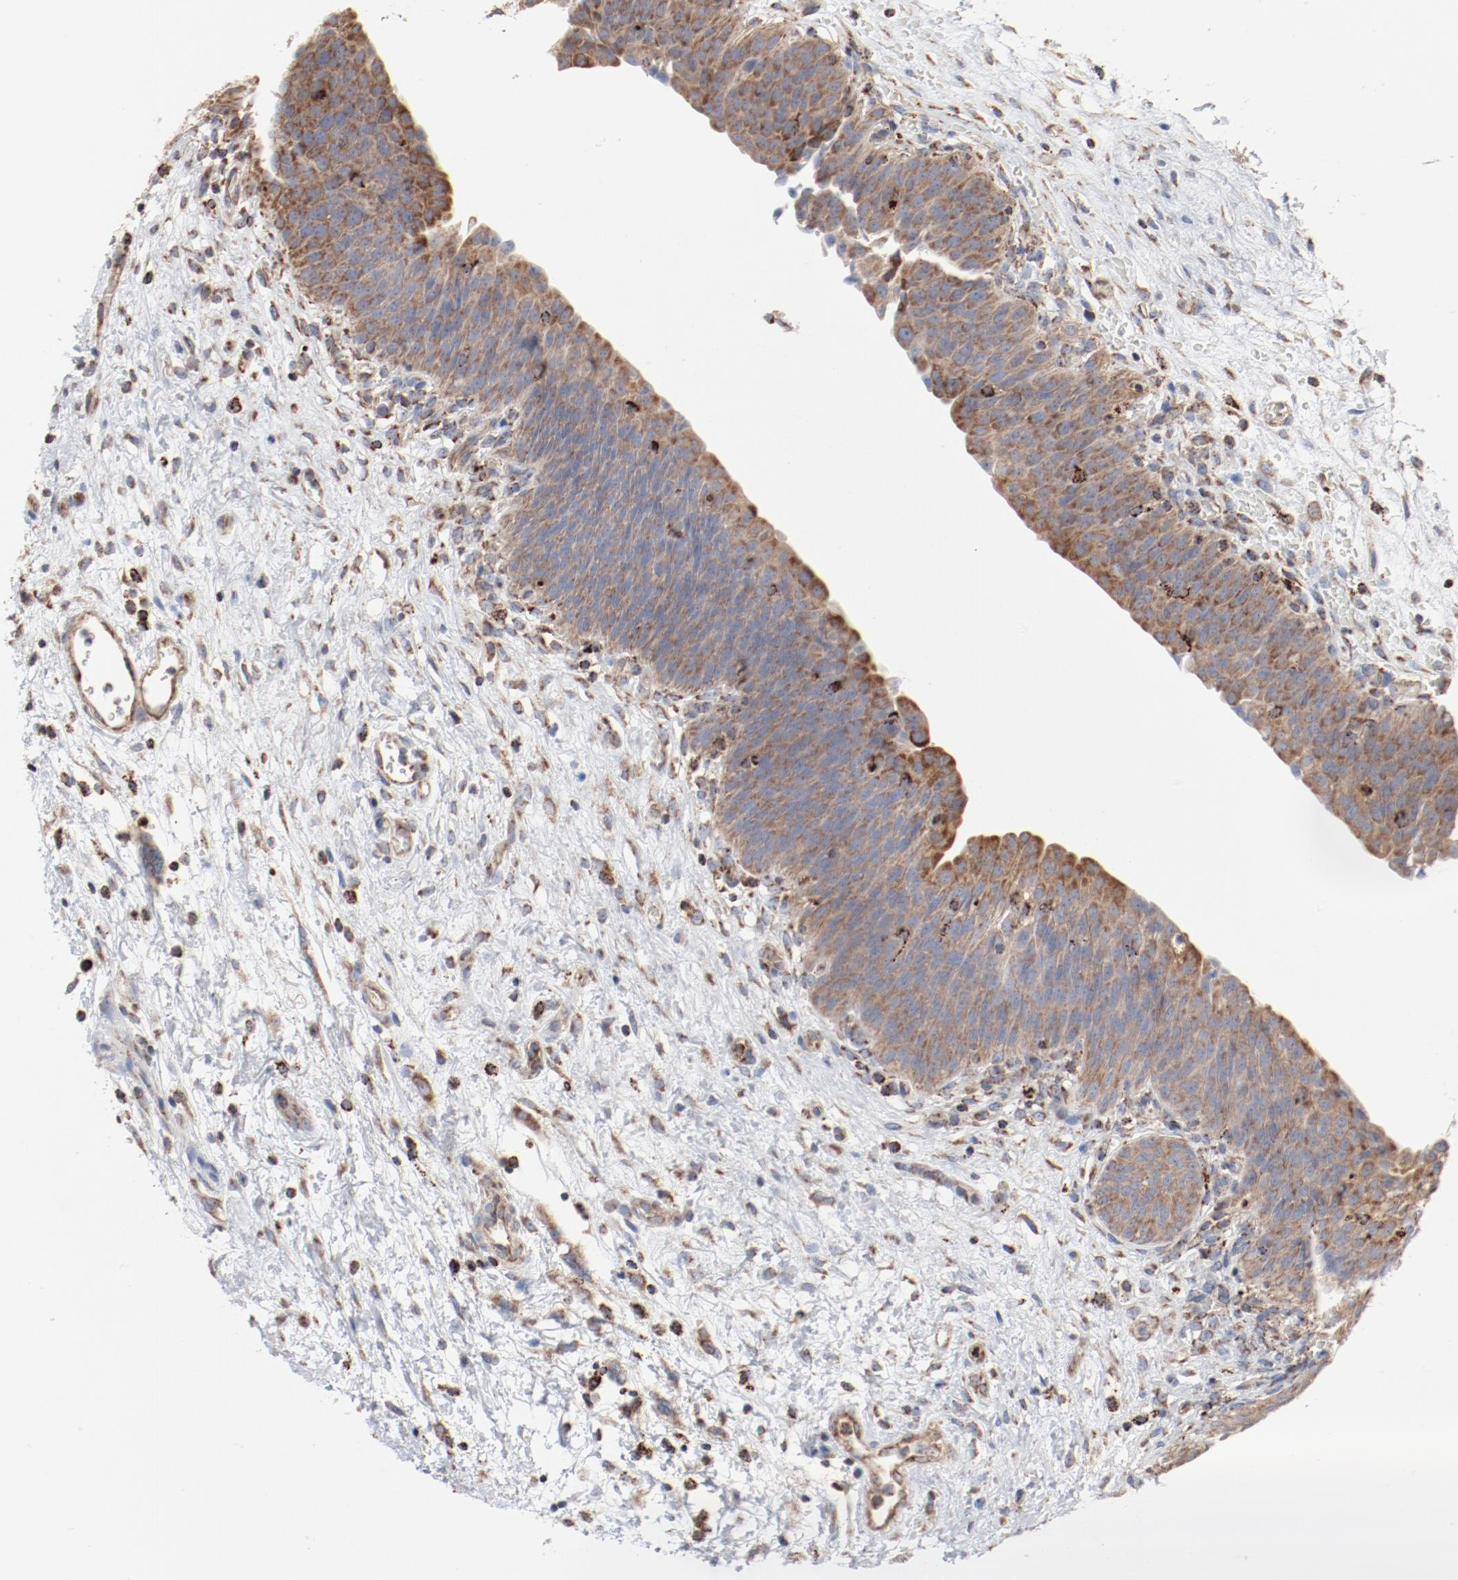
{"staining": {"intensity": "moderate", "quantity": ">75%", "location": "cytoplasmic/membranous"}, "tissue": "urinary bladder", "cell_type": "Urothelial cells", "image_type": "normal", "snomed": [{"axis": "morphology", "description": "Normal tissue, NOS"}, {"axis": "topography", "description": "Smooth muscle"}, {"axis": "topography", "description": "Urinary bladder"}], "caption": "An image of human urinary bladder stained for a protein exhibits moderate cytoplasmic/membranous brown staining in urothelial cells. (Brightfield microscopy of DAB IHC at high magnification).", "gene": "SETD3", "patient": {"sex": "male", "age": 35}}